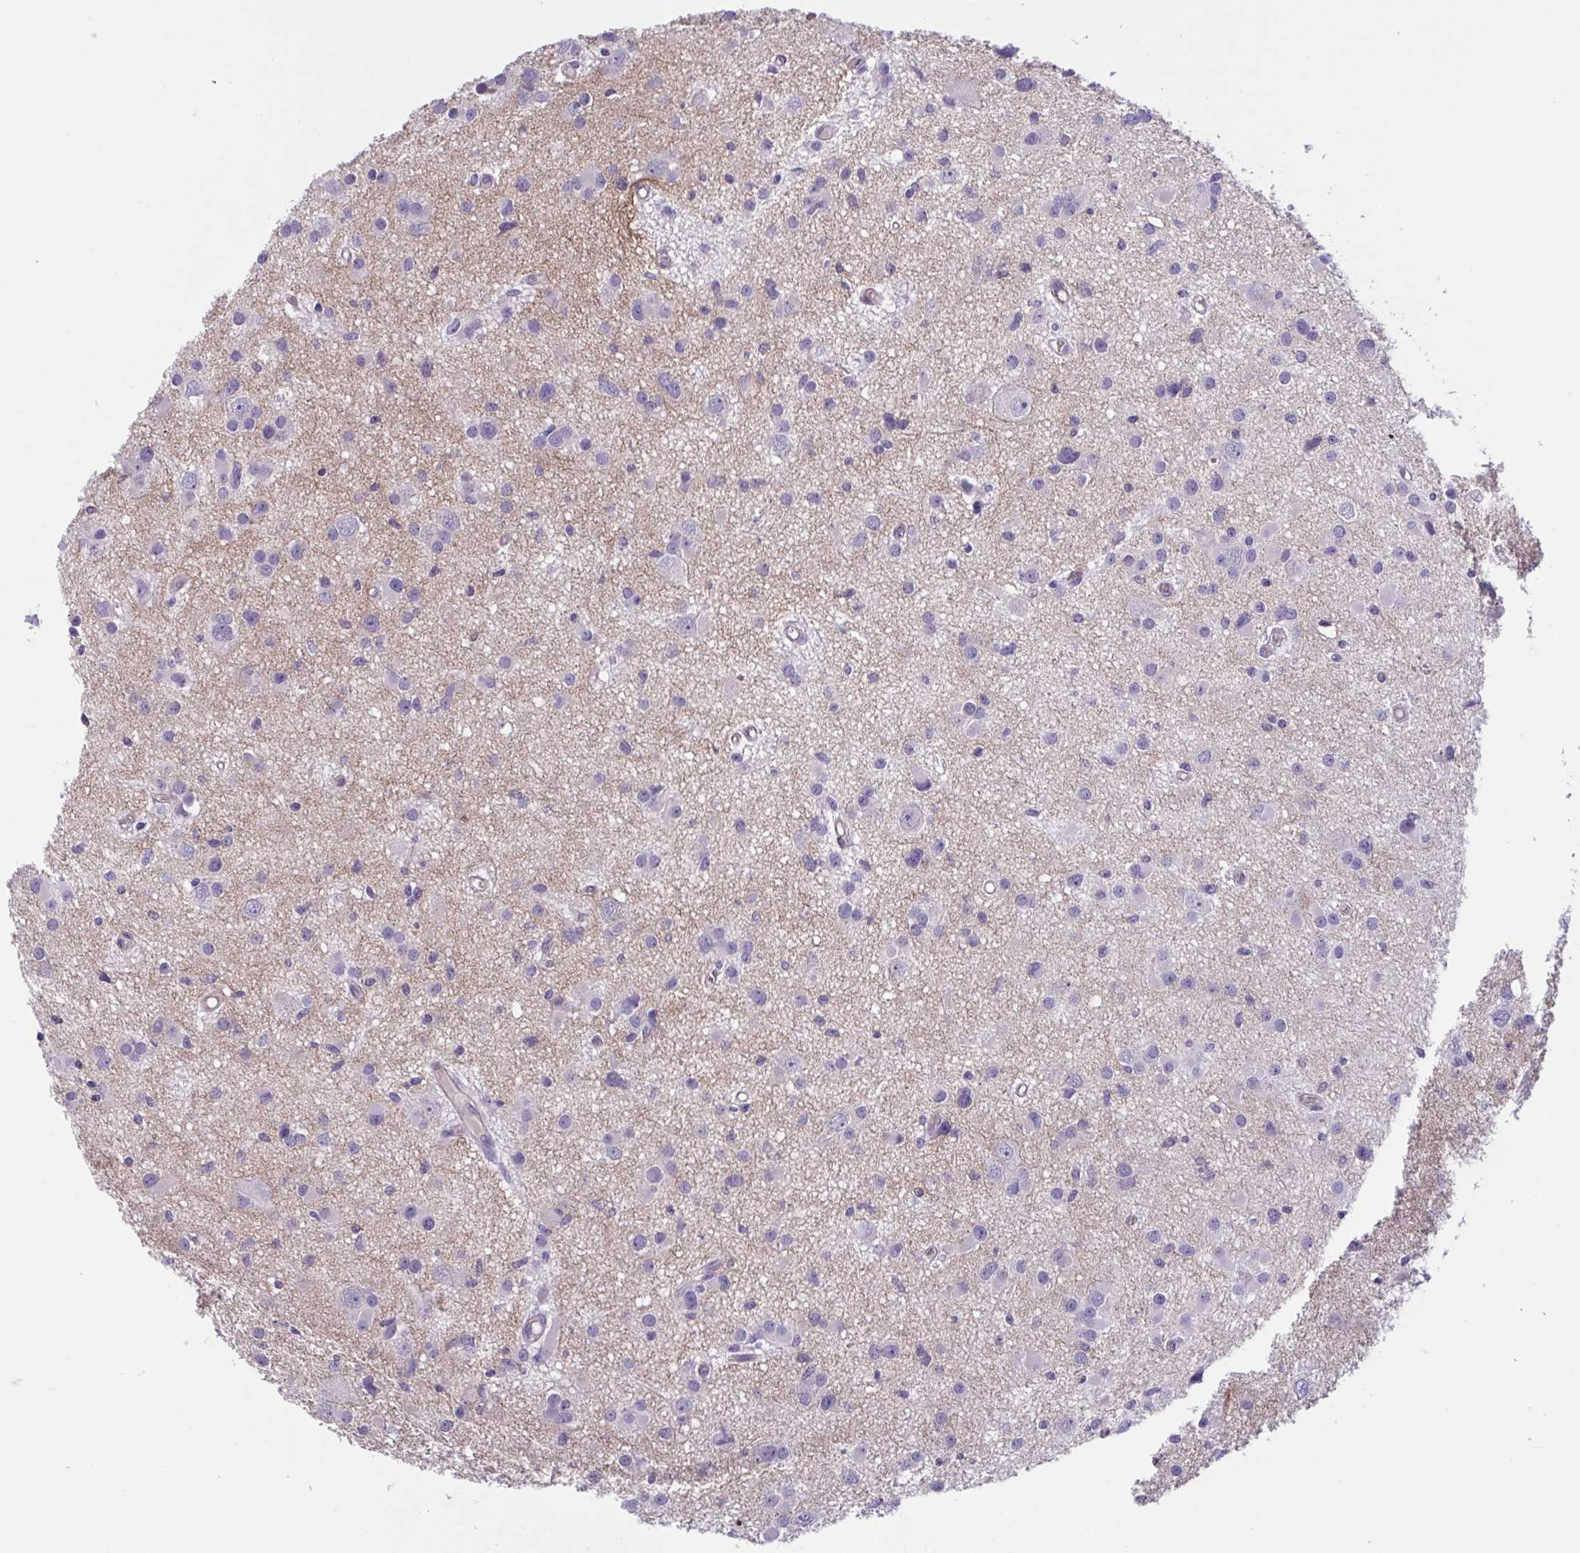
{"staining": {"intensity": "negative", "quantity": "none", "location": "none"}, "tissue": "glioma", "cell_type": "Tumor cells", "image_type": "cancer", "snomed": [{"axis": "morphology", "description": "Glioma, malignant, High grade"}, {"axis": "topography", "description": "Brain"}], "caption": "A high-resolution micrograph shows IHC staining of malignant glioma (high-grade), which demonstrates no significant expression in tumor cells.", "gene": "TTC7B", "patient": {"sex": "male", "age": 54}}